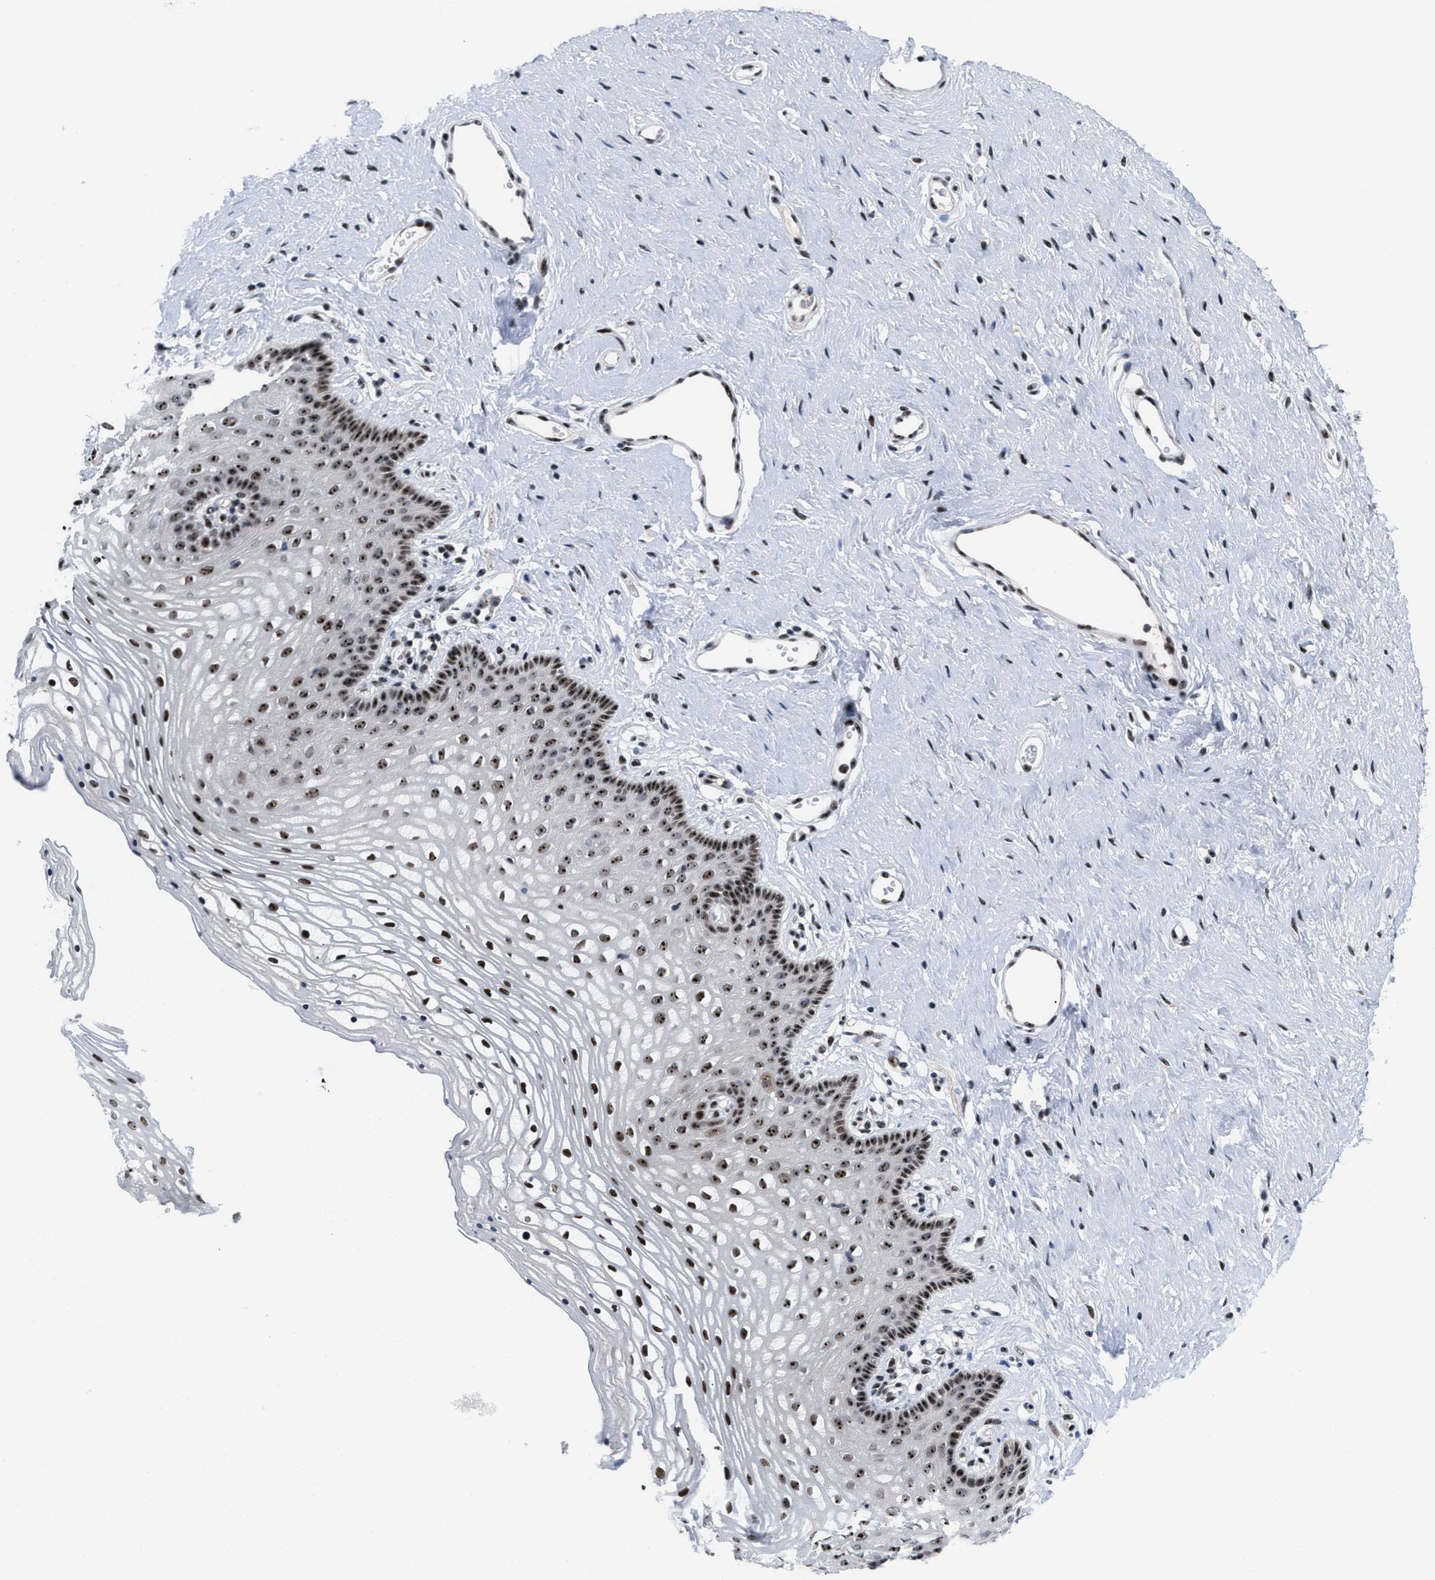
{"staining": {"intensity": "strong", "quantity": ">75%", "location": "nuclear"}, "tissue": "vagina", "cell_type": "Squamous epithelial cells", "image_type": "normal", "snomed": [{"axis": "morphology", "description": "Normal tissue, NOS"}, {"axis": "topography", "description": "Vagina"}], "caption": "The image demonstrates a brown stain indicating the presence of a protein in the nuclear of squamous epithelial cells in vagina. (DAB (3,3'-diaminobenzidine) = brown stain, brightfield microscopy at high magnification).", "gene": "NOP58", "patient": {"sex": "female", "age": 32}}